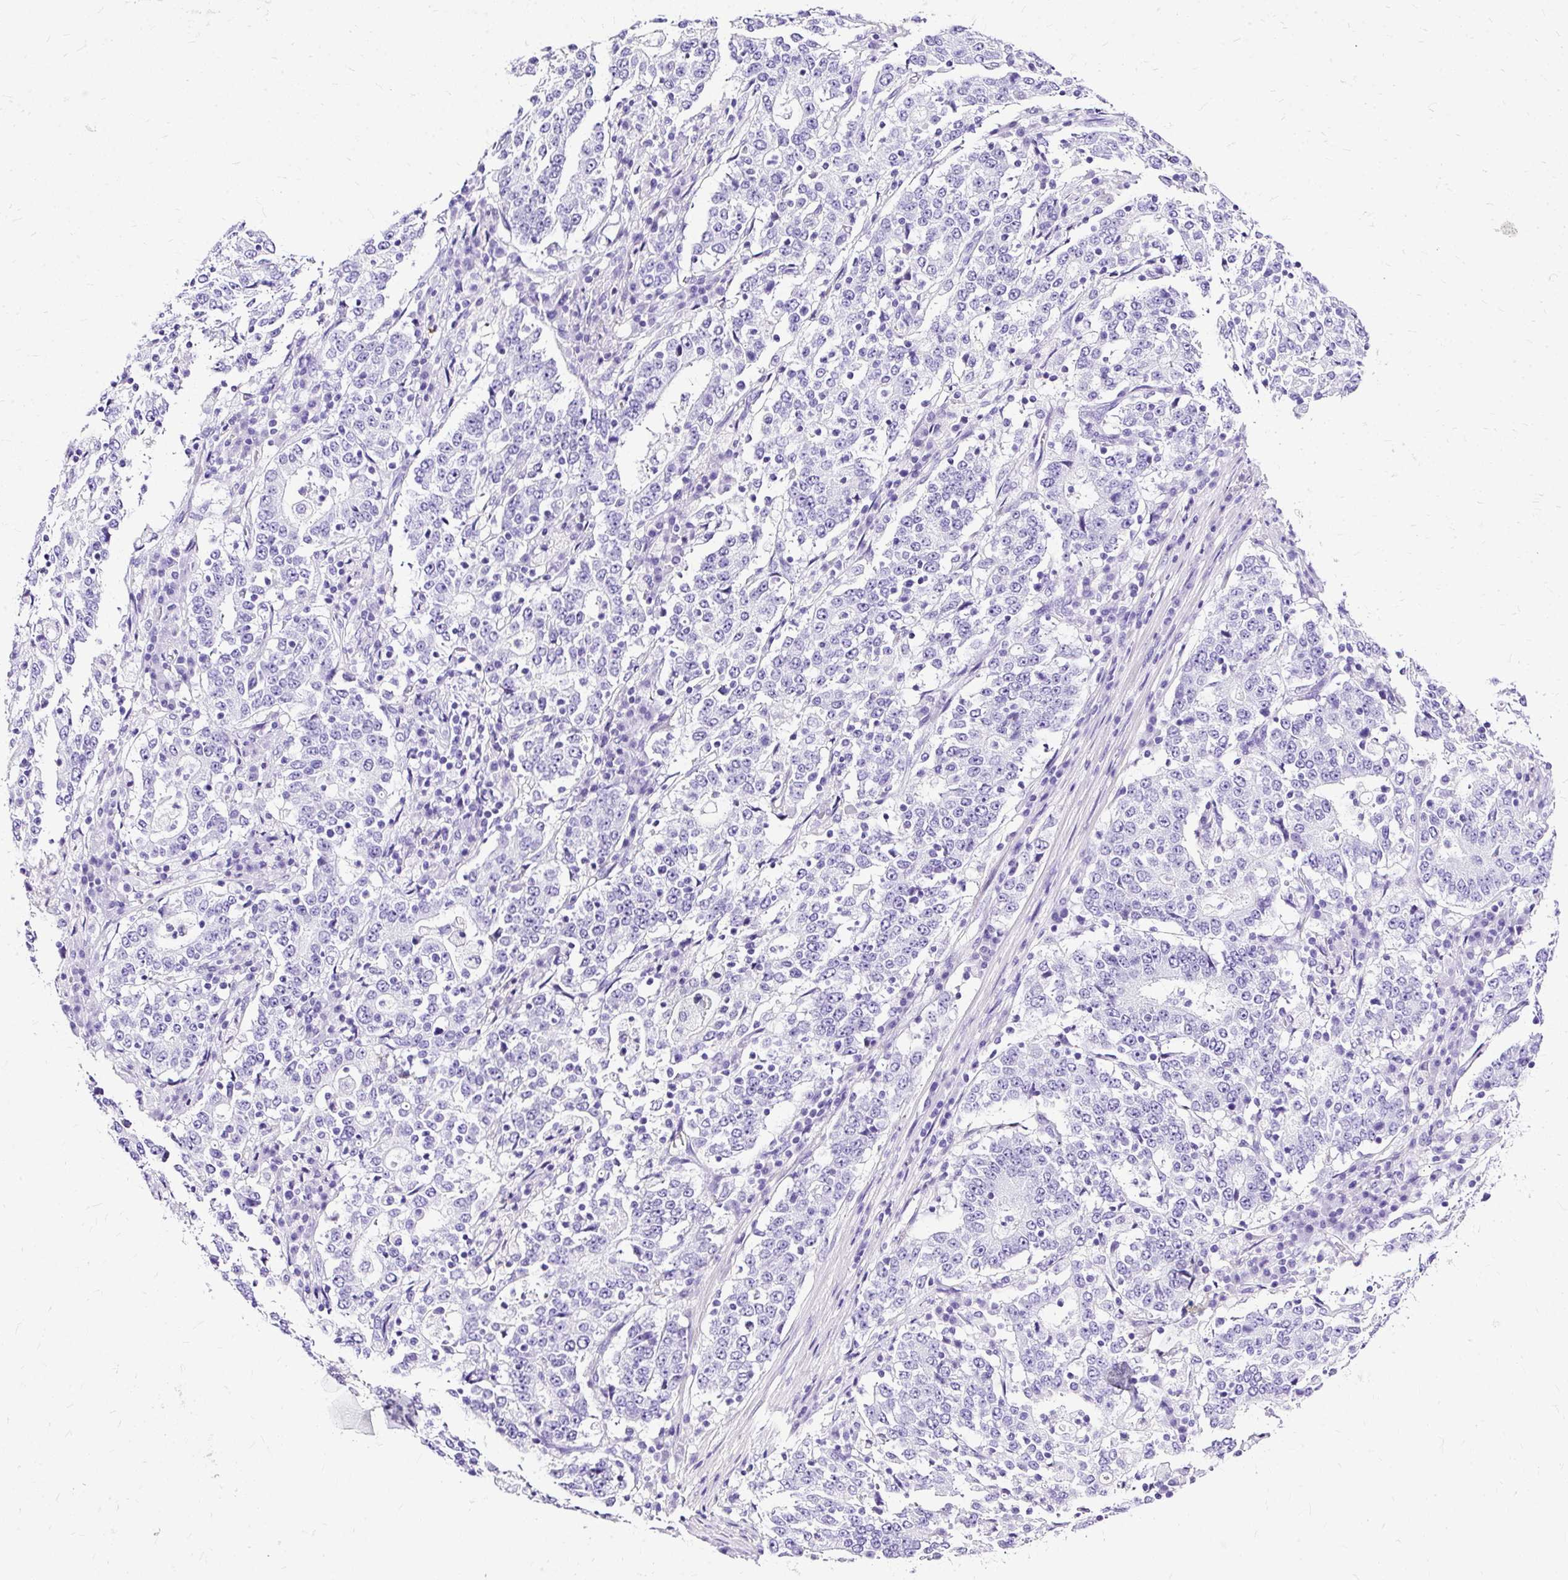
{"staining": {"intensity": "negative", "quantity": "none", "location": "none"}, "tissue": "stomach cancer", "cell_type": "Tumor cells", "image_type": "cancer", "snomed": [{"axis": "morphology", "description": "Adenocarcinoma, NOS"}, {"axis": "topography", "description": "Stomach"}], "caption": "Tumor cells are negative for brown protein staining in stomach cancer.", "gene": "SLC8A2", "patient": {"sex": "male", "age": 59}}